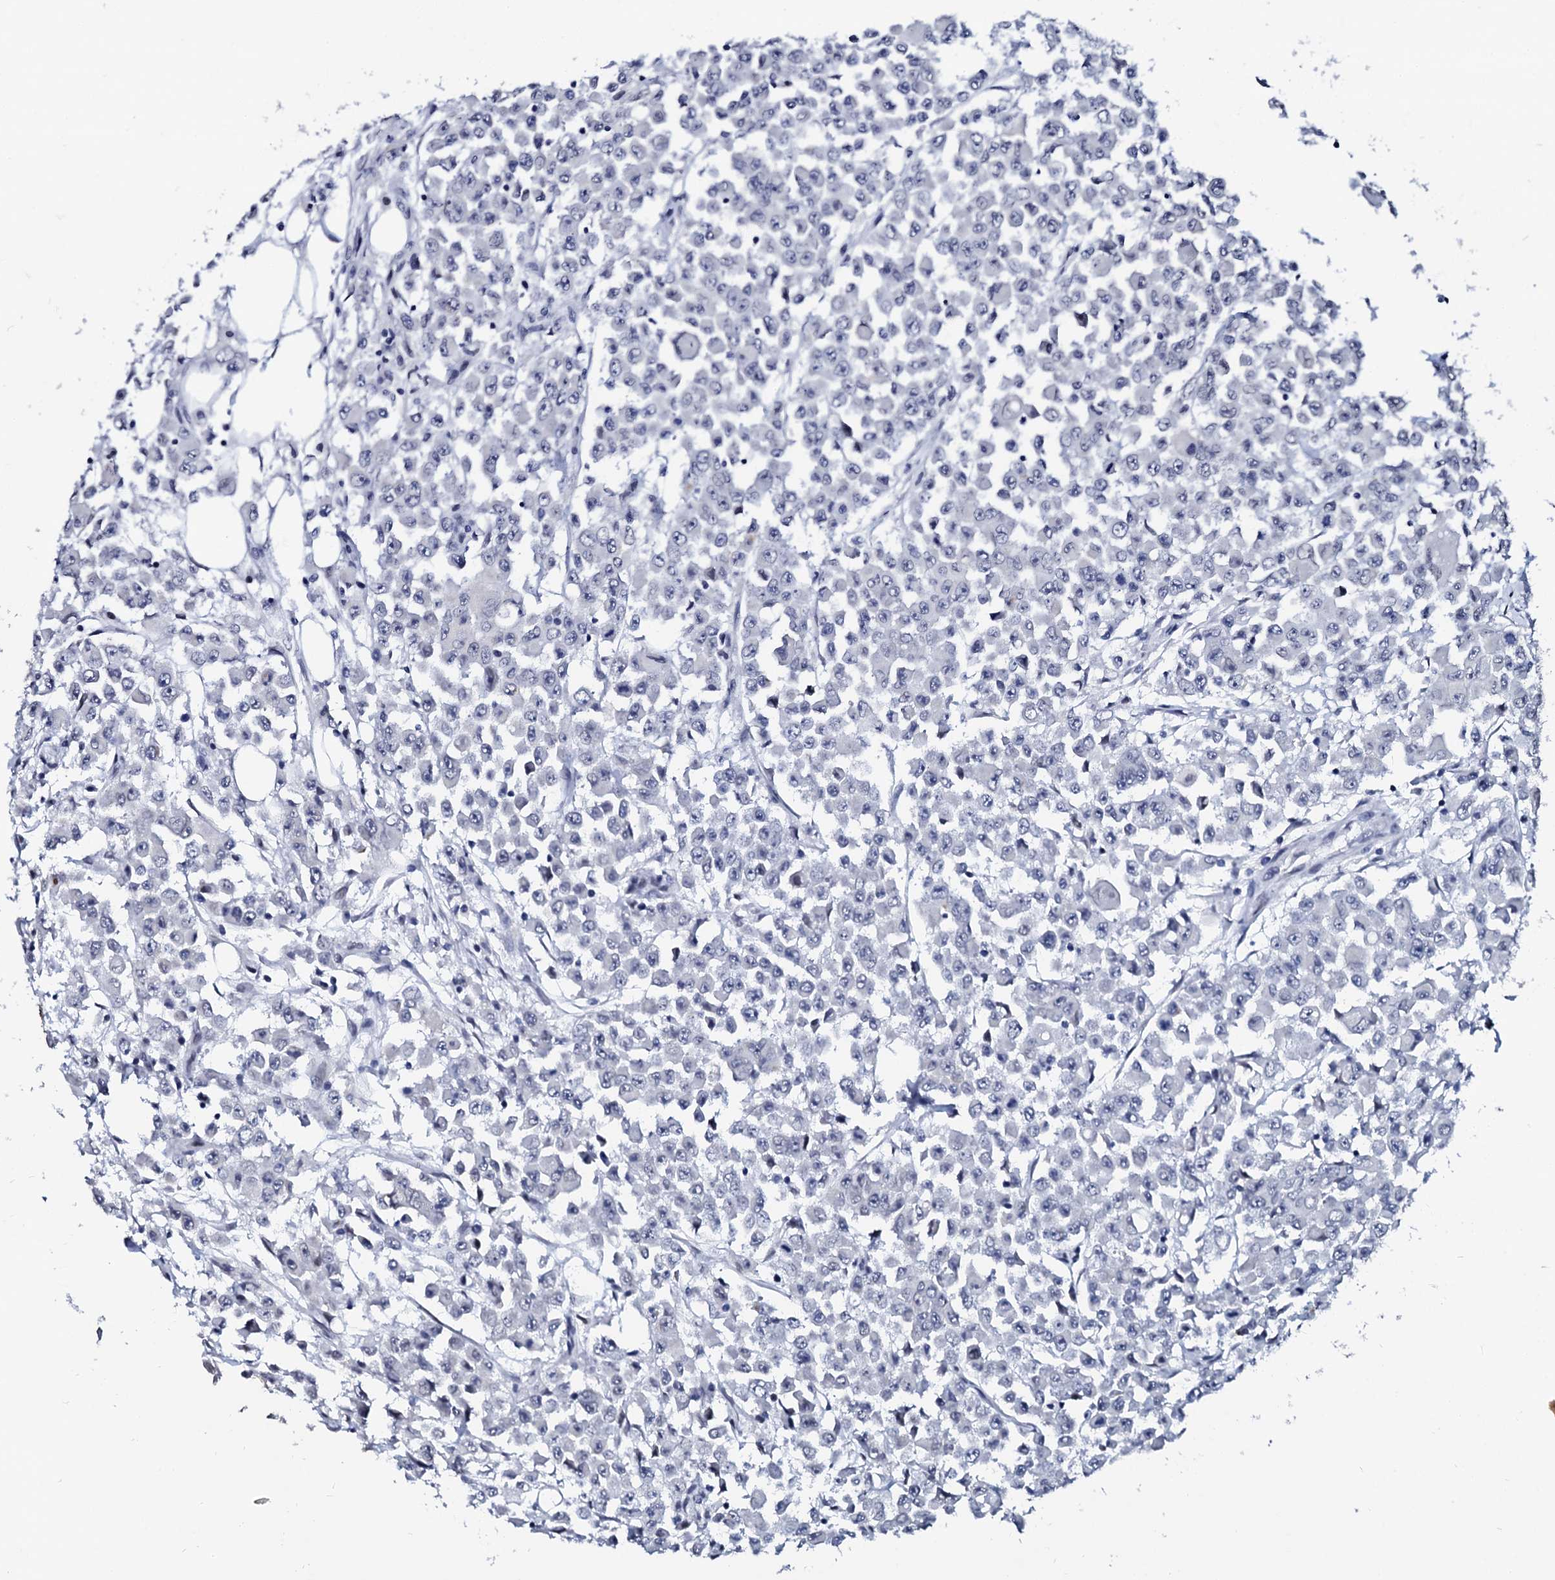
{"staining": {"intensity": "negative", "quantity": "none", "location": "none"}, "tissue": "colorectal cancer", "cell_type": "Tumor cells", "image_type": "cancer", "snomed": [{"axis": "morphology", "description": "Adenocarcinoma, NOS"}, {"axis": "topography", "description": "Colon"}], "caption": "This is an immunohistochemistry histopathology image of colorectal cancer. There is no staining in tumor cells.", "gene": "SPATA19", "patient": {"sex": "male", "age": 51}}